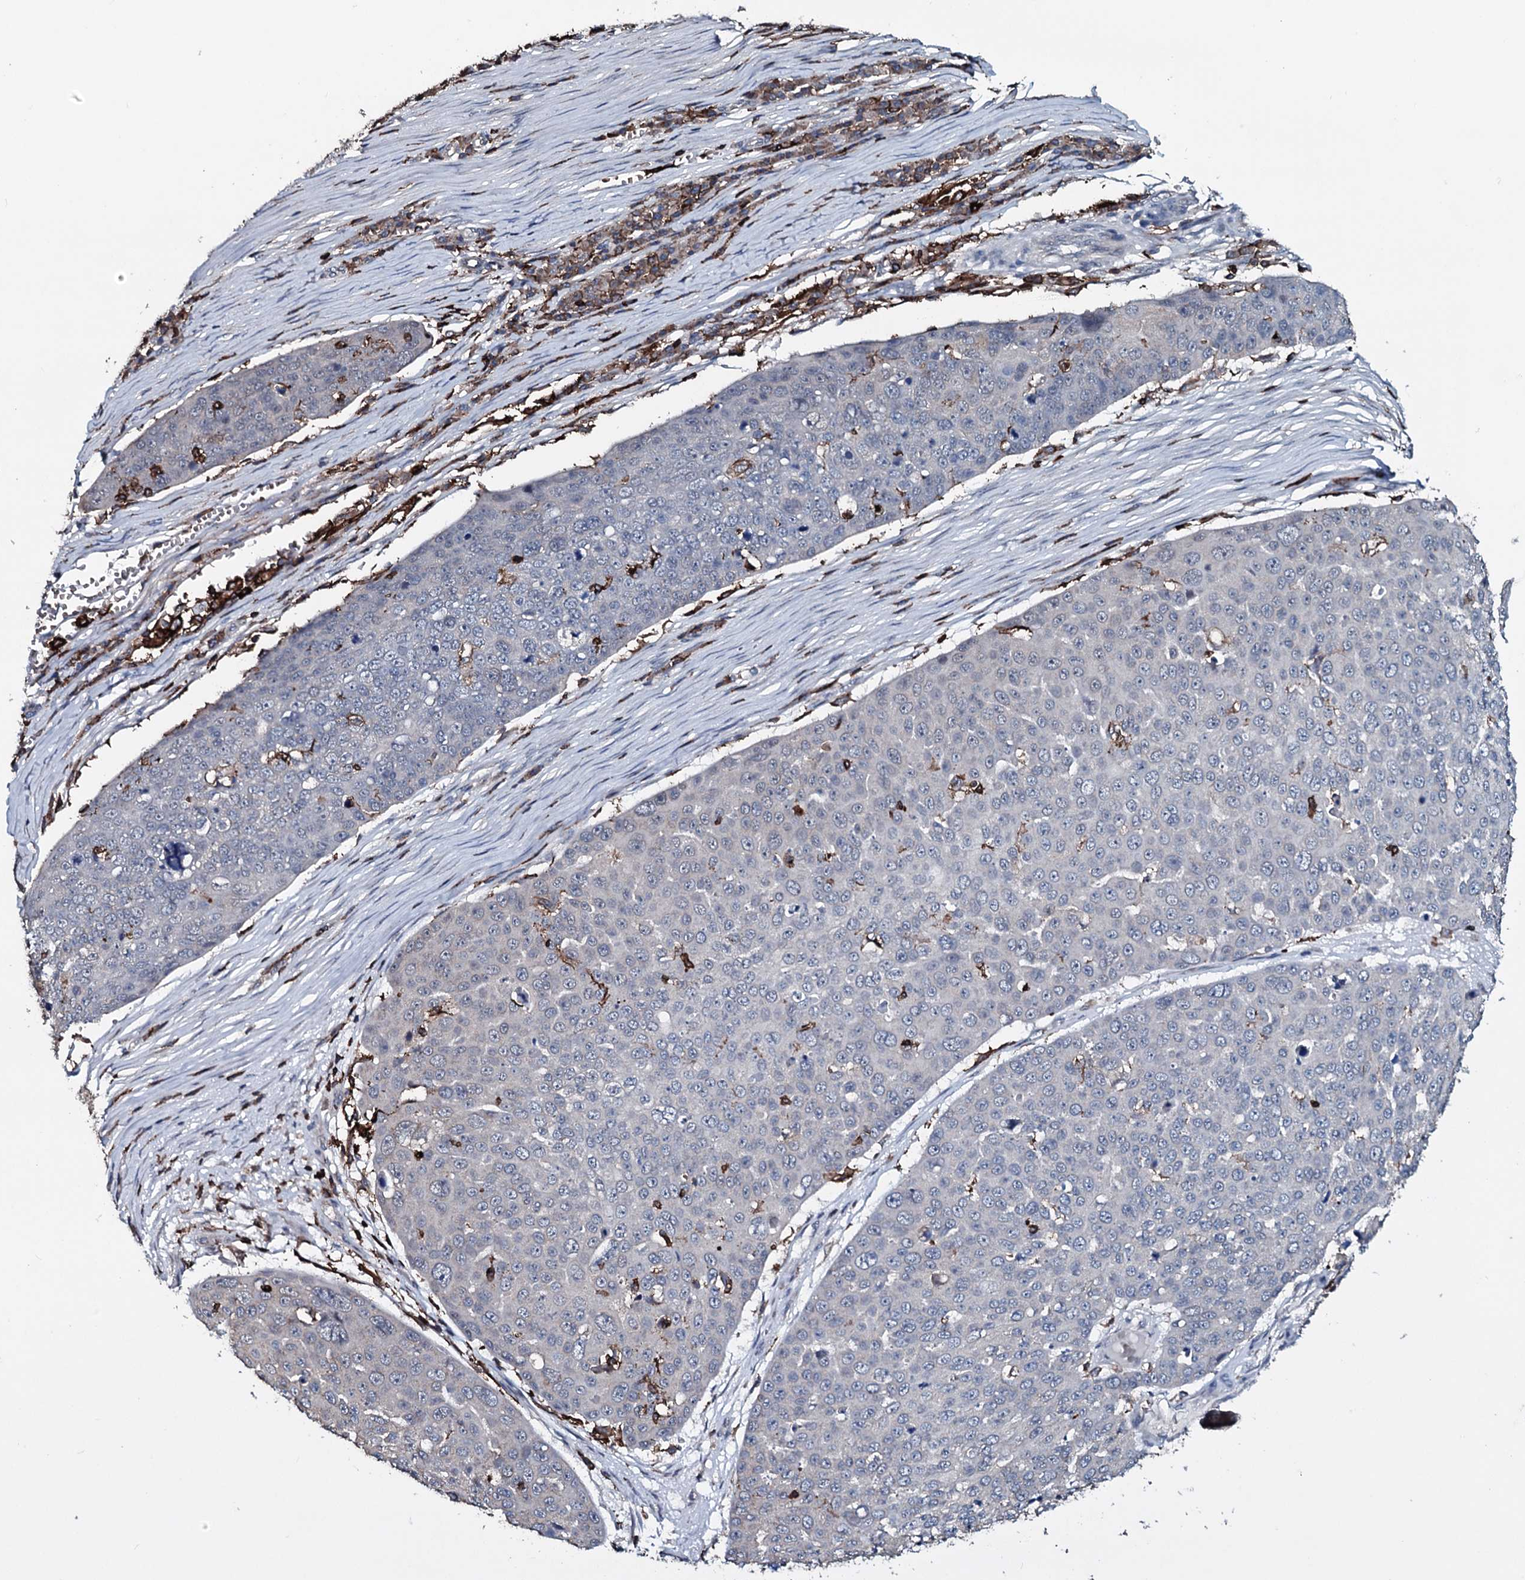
{"staining": {"intensity": "negative", "quantity": "none", "location": "none"}, "tissue": "skin cancer", "cell_type": "Tumor cells", "image_type": "cancer", "snomed": [{"axis": "morphology", "description": "Squamous cell carcinoma, NOS"}, {"axis": "topography", "description": "Skin"}], "caption": "Photomicrograph shows no protein positivity in tumor cells of skin cancer tissue.", "gene": "OGFOD2", "patient": {"sex": "male", "age": 71}}